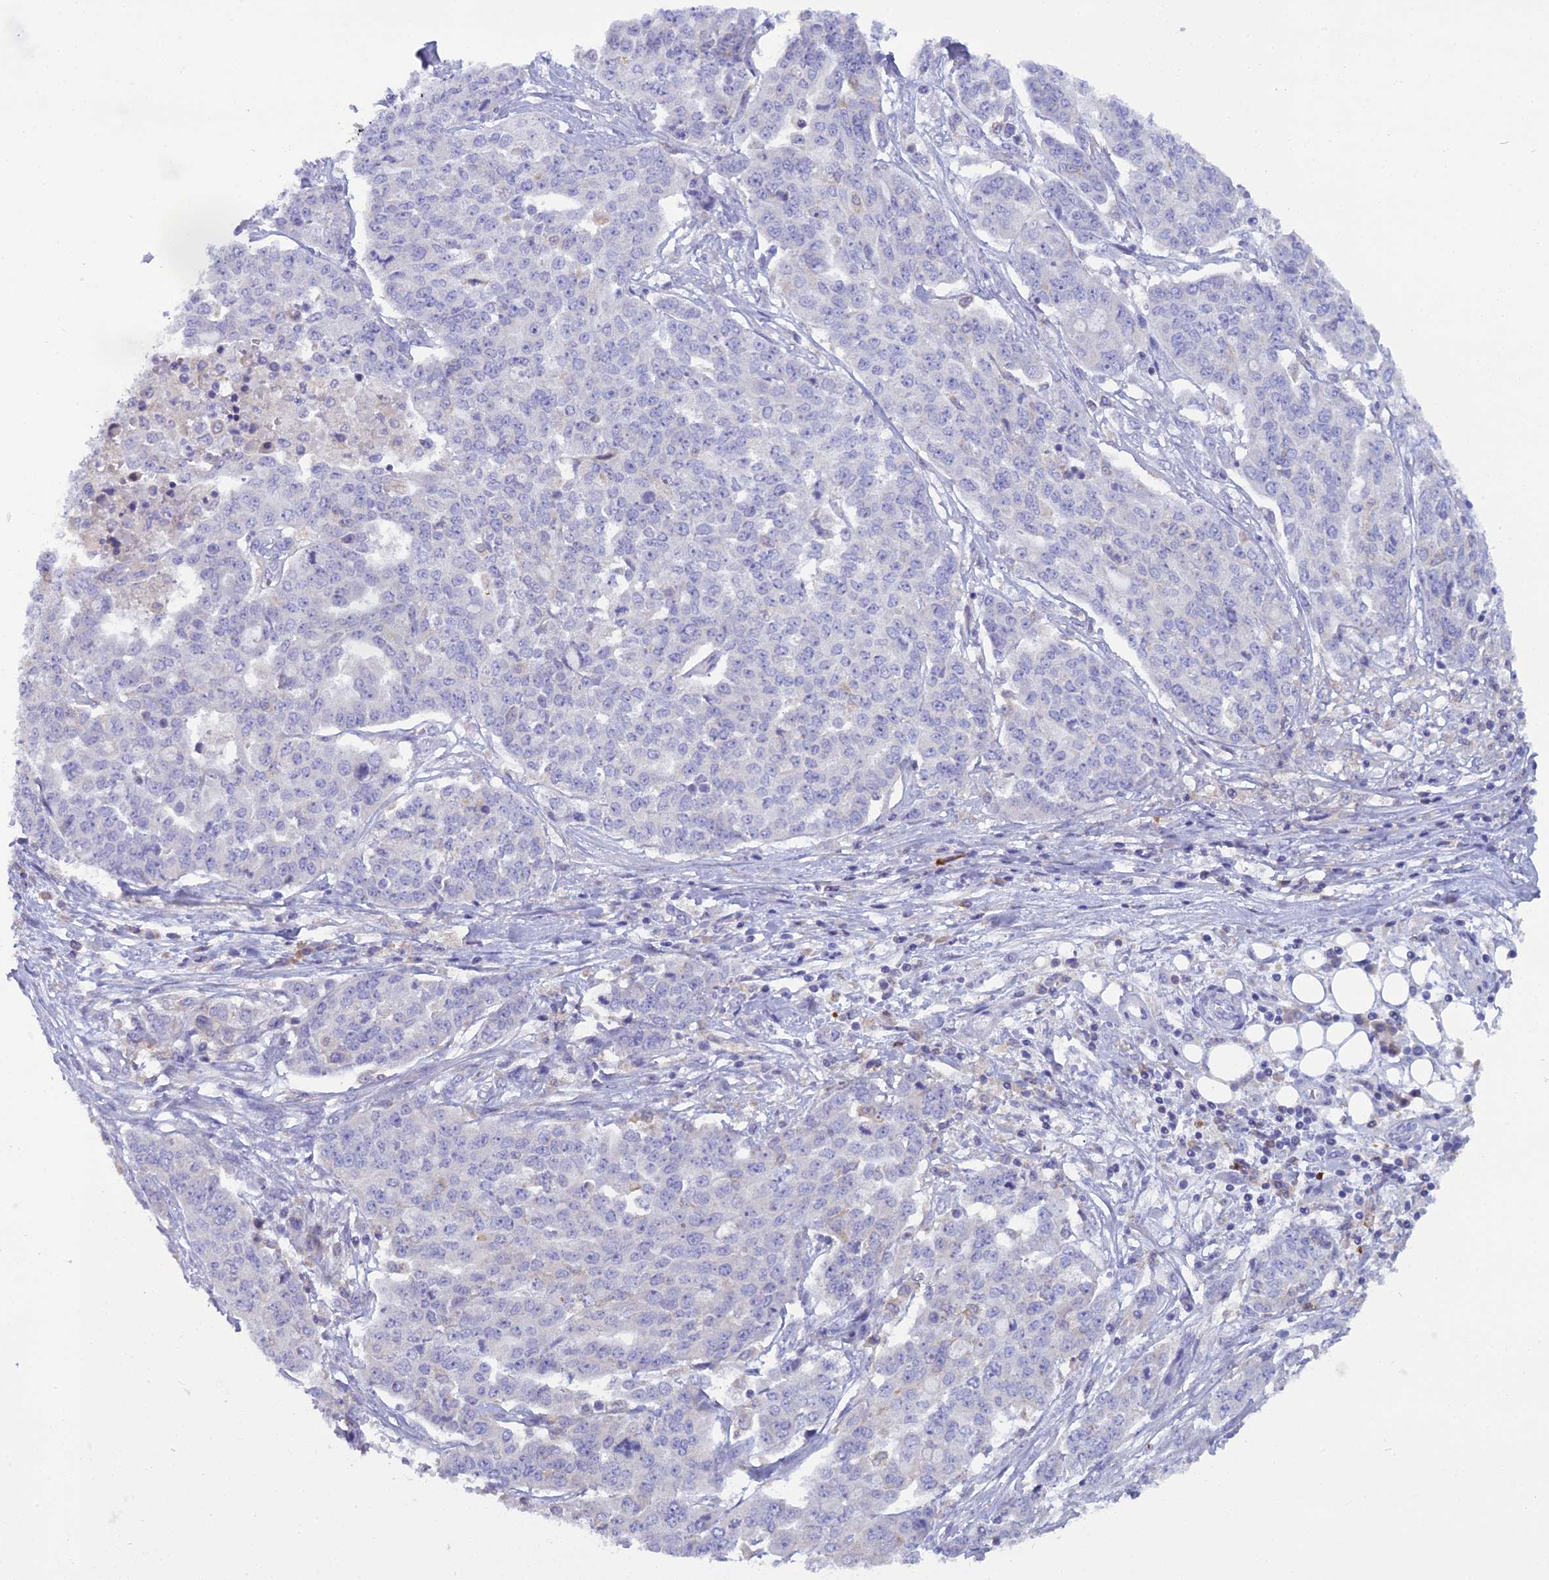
{"staining": {"intensity": "negative", "quantity": "none", "location": "none"}, "tissue": "ovarian cancer", "cell_type": "Tumor cells", "image_type": "cancer", "snomed": [{"axis": "morphology", "description": "Cystadenocarcinoma, serous, NOS"}, {"axis": "topography", "description": "Soft tissue"}, {"axis": "topography", "description": "Ovary"}], "caption": "Protein analysis of serous cystadenocarcinoma (ovarian) demonstrates no significant expression in tumor cells.", "gene": "BLNK", "patient": {"sex": "female", "age": 57}}